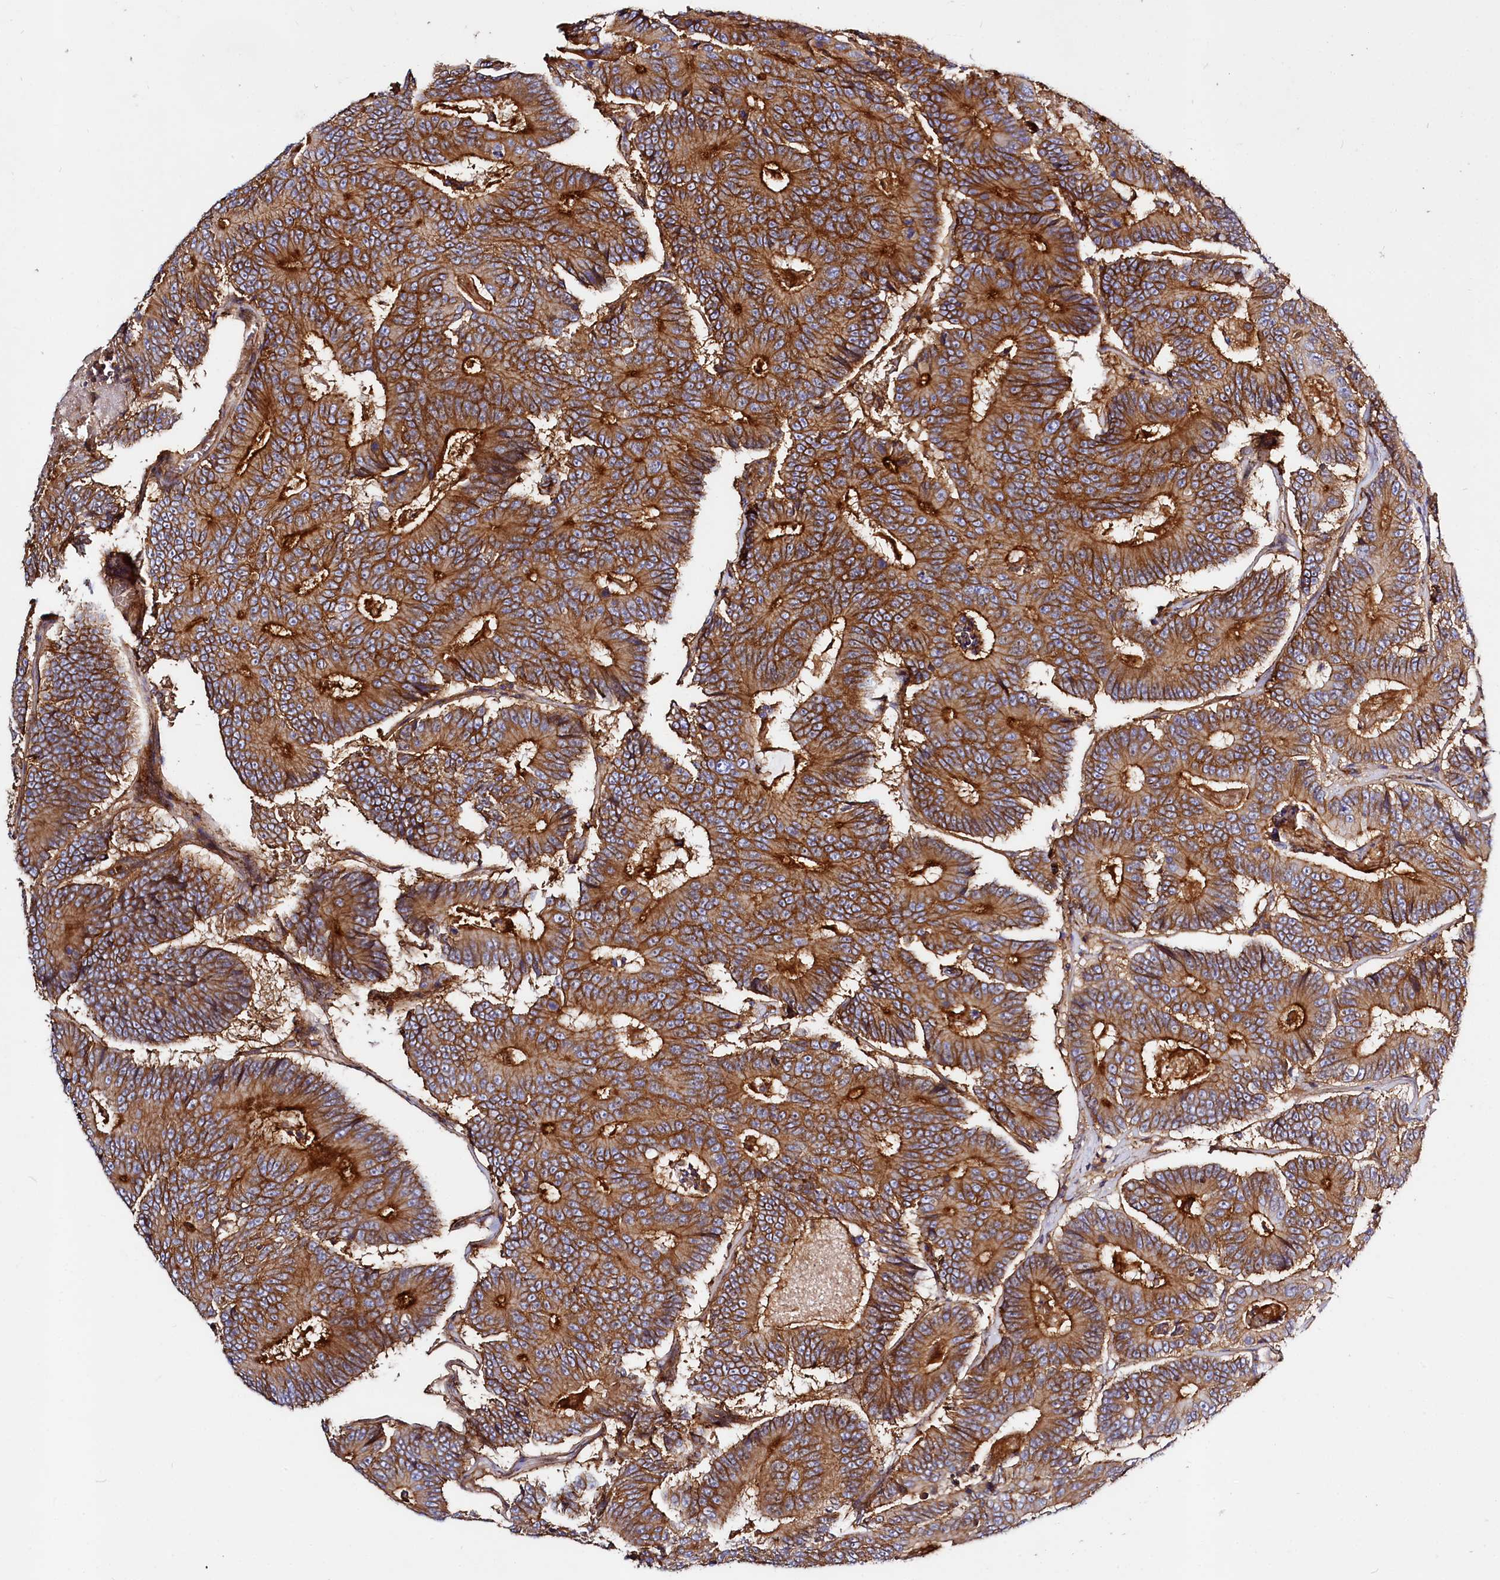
{"staining": {"intensity": "strong", "quantity": ">75%", "location": "cytoplasmic/membranous"}, "tissue": "colorectal cancer", "cell_type": "Tumor cells", "image_type": "cancer", "snomed": [{"axis": "morphology", "description": "Adenocarcinoma, NOS"}, {"axis": "topography", "description": "Colon"}], "caption": "Colorectal cancer stained with a protein marker exhibits strong staining in tumor cells.", "gene": "ANO6", "patient": {"sex": "male", "age": 83}}